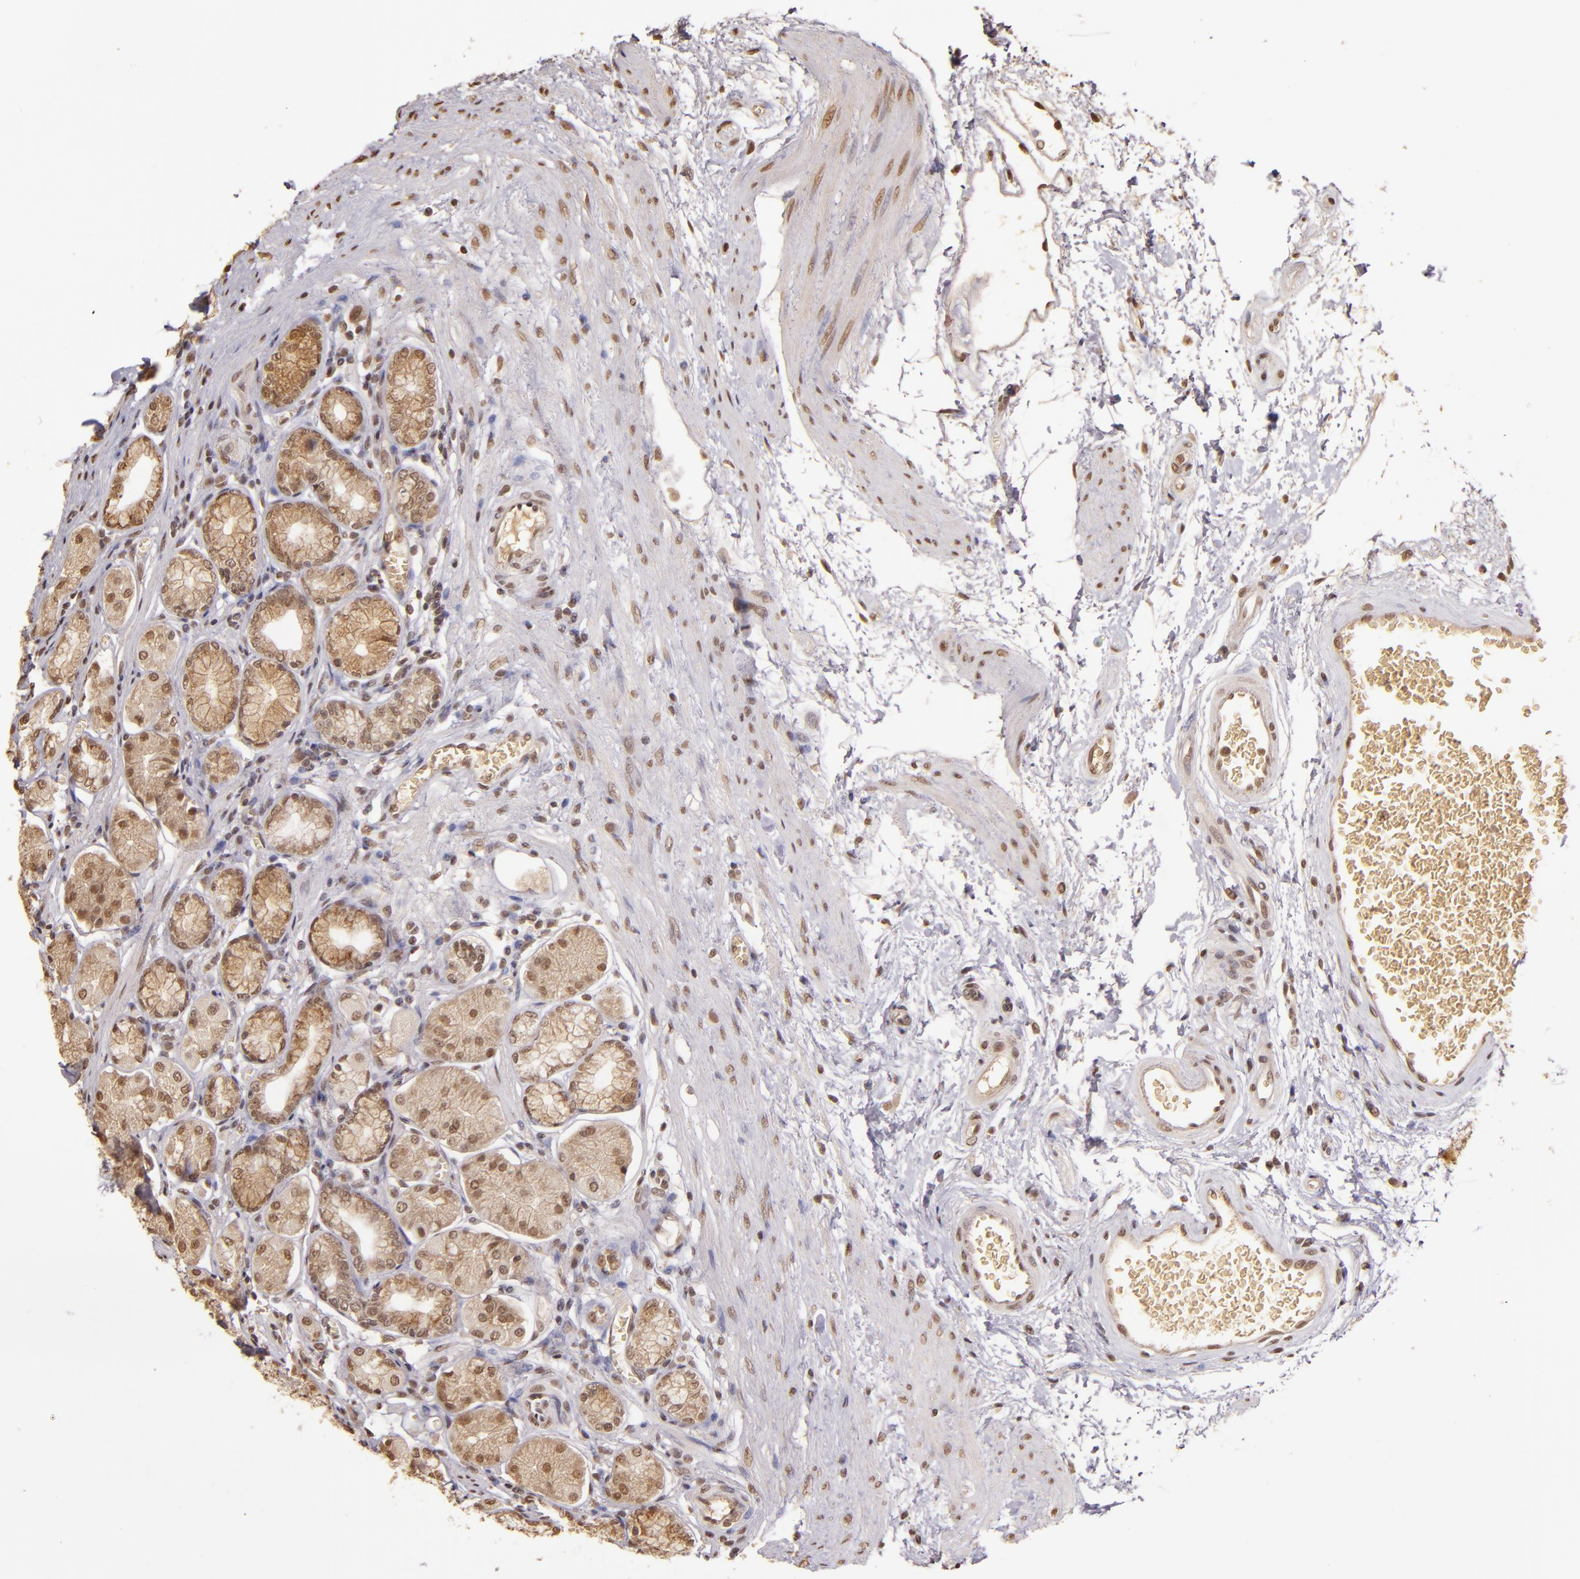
{"staining": {"intensity": "weak", "quantity": "25%-75%", "location": "cytoplasmic/membranous"}, "tissue": "stomach", "cell_type": "Glandular cells", "image_type": "normal", "snomed": [{"axis": "morphology", "description": "Normal tissue, NOS"}, {"axis": "topography", "description": "Stomach"}, {"axis": "topography", "description": "Stomach, lower"}], "caption": "An immunohistochemistry micrograph of unremarkable tissue is shown. Protein staining in brown labels weak cytoplasmic/membranous positivity in stomach within glandular cells.", "gene": "CUL1", "patient": {"sex": "male", "age": 76}}